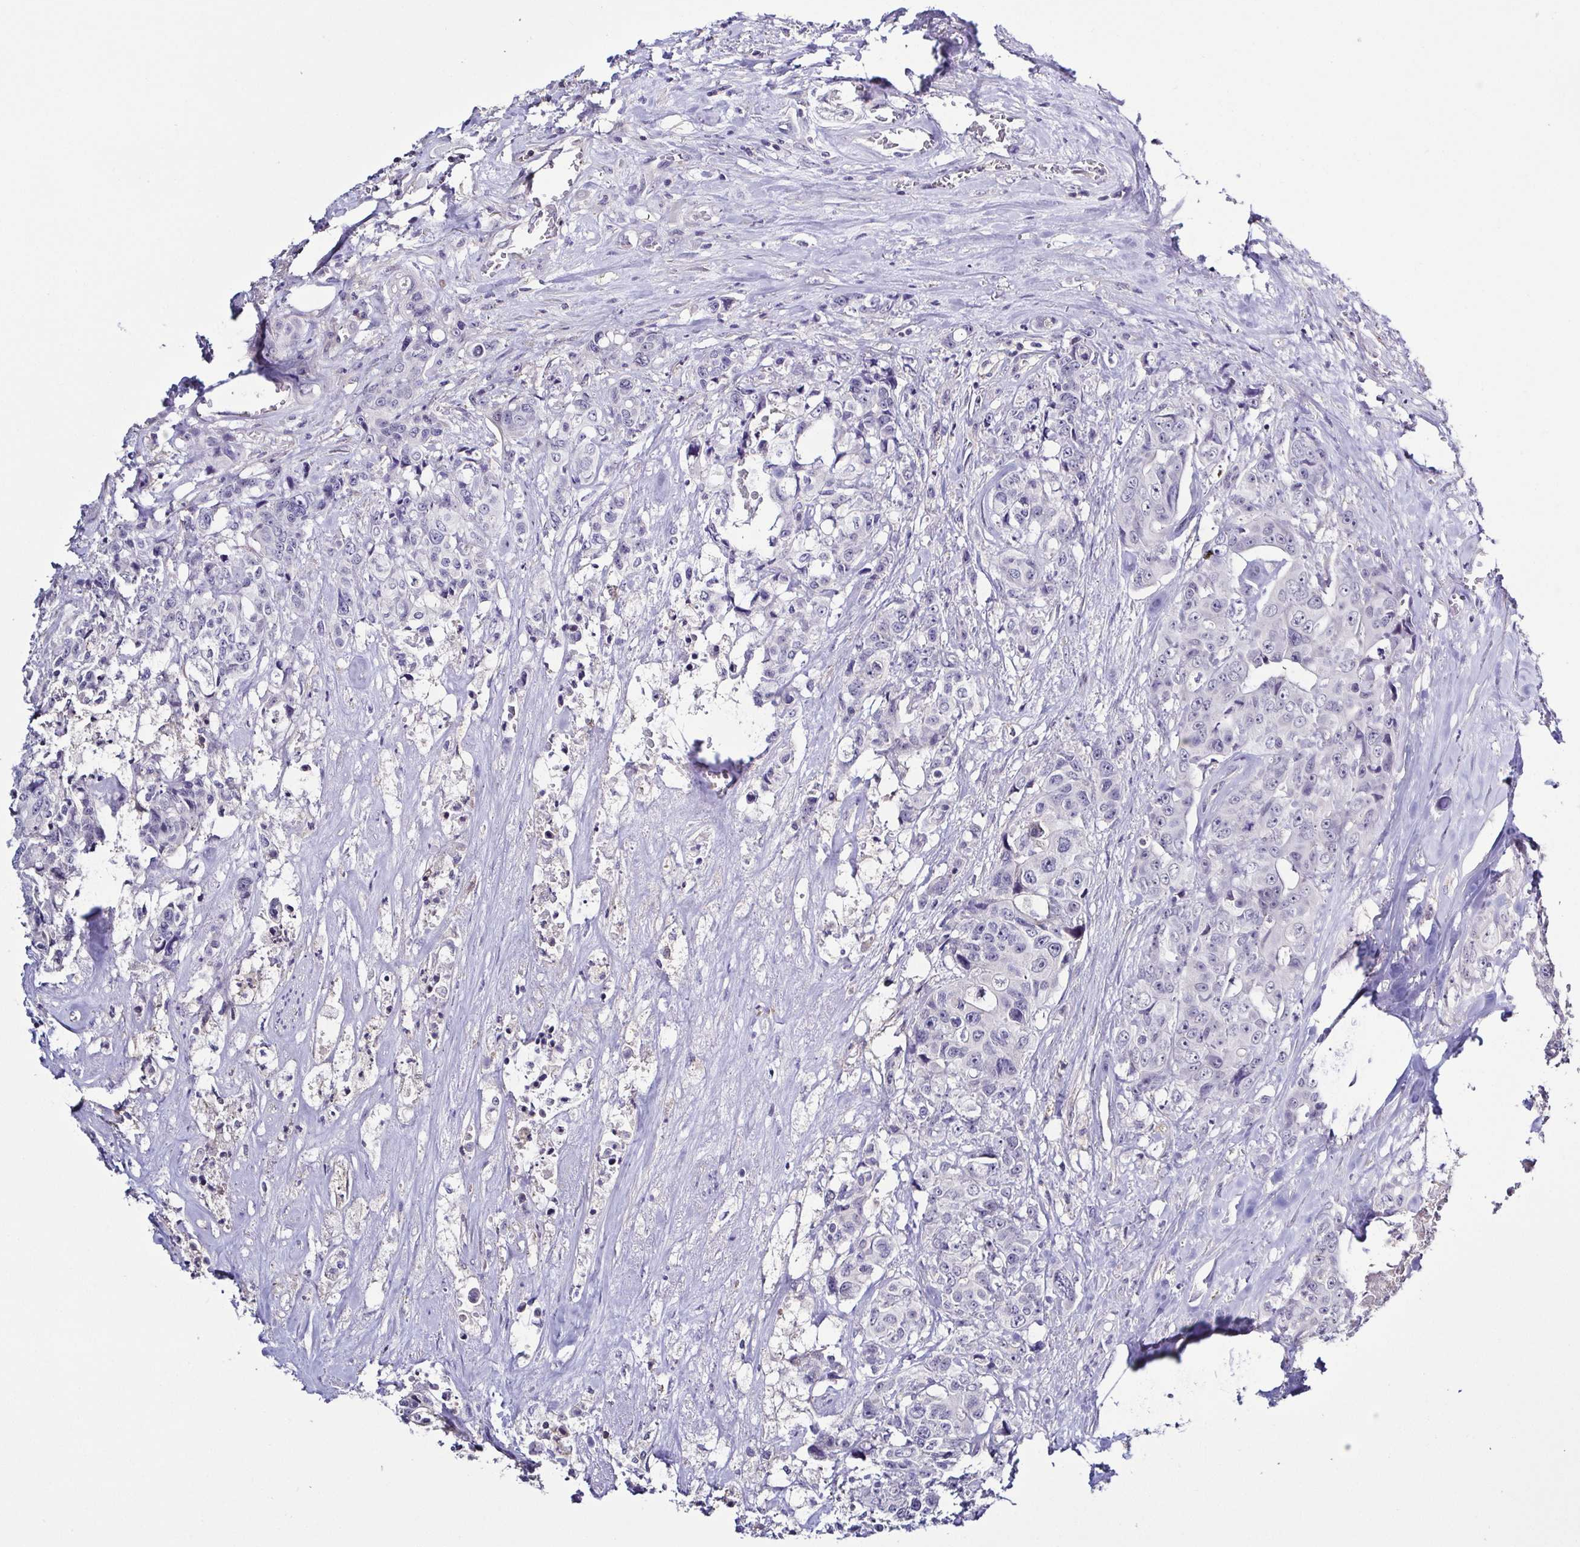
{"staining": {"intensity": "negative", "quantity": "none", "location": "none"}, "tissue": "colorectal cancer", "cell_type": "Tumor cells", "image_type": "cancer", "snomed": [{"axis": "morphology", "description": "Adenocarcinoma, NOS"}, {"axis": "topography", "description": "Rectum"}], "caption": "The micrograph shows no significant expression in tumor cells of colorectal adenocarcinoma.", "gene": "TNNT2", "patient": {"sex": "female", "age": 62}}